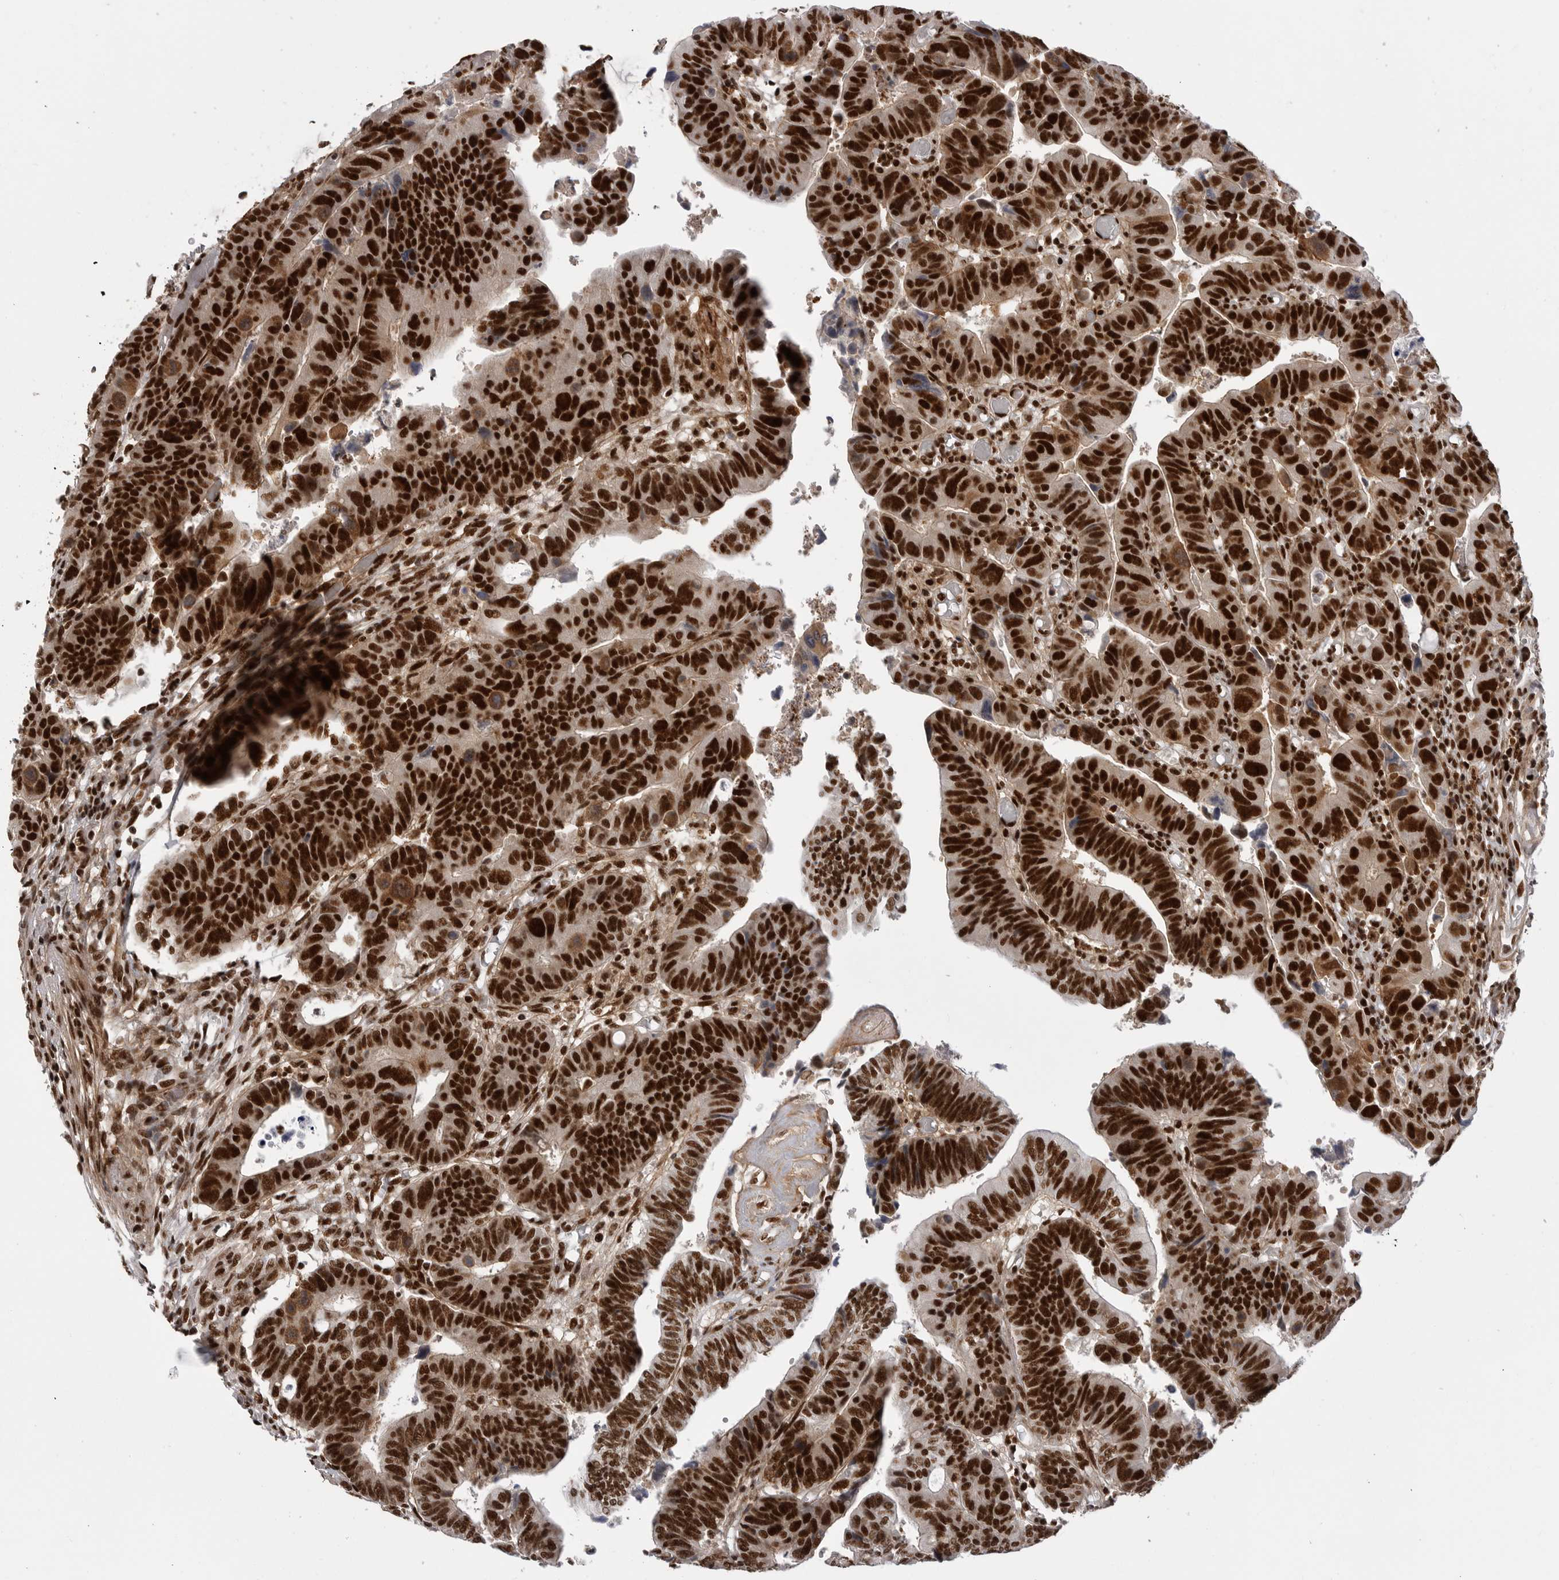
{"staining": {"intensity": "strong", "quantity": ">75%", "location": "nuclear"}, "tissue": "colorectal cancer", "cell_type": "Tumor cells", "image_type": "cancer", "snomed": [{"axis": "morphology", "description": "Adenocarcinoma, NOS"}, {"axis": "topography", "description": "Rectum"}], "caption": "Tumor cells reveal strong nuclear positivity in approximately >75% of cells in adenocarcinoma (colorectal).", "gene": "PPP1R8", "patient": {"sex": "female", "age": 65}}